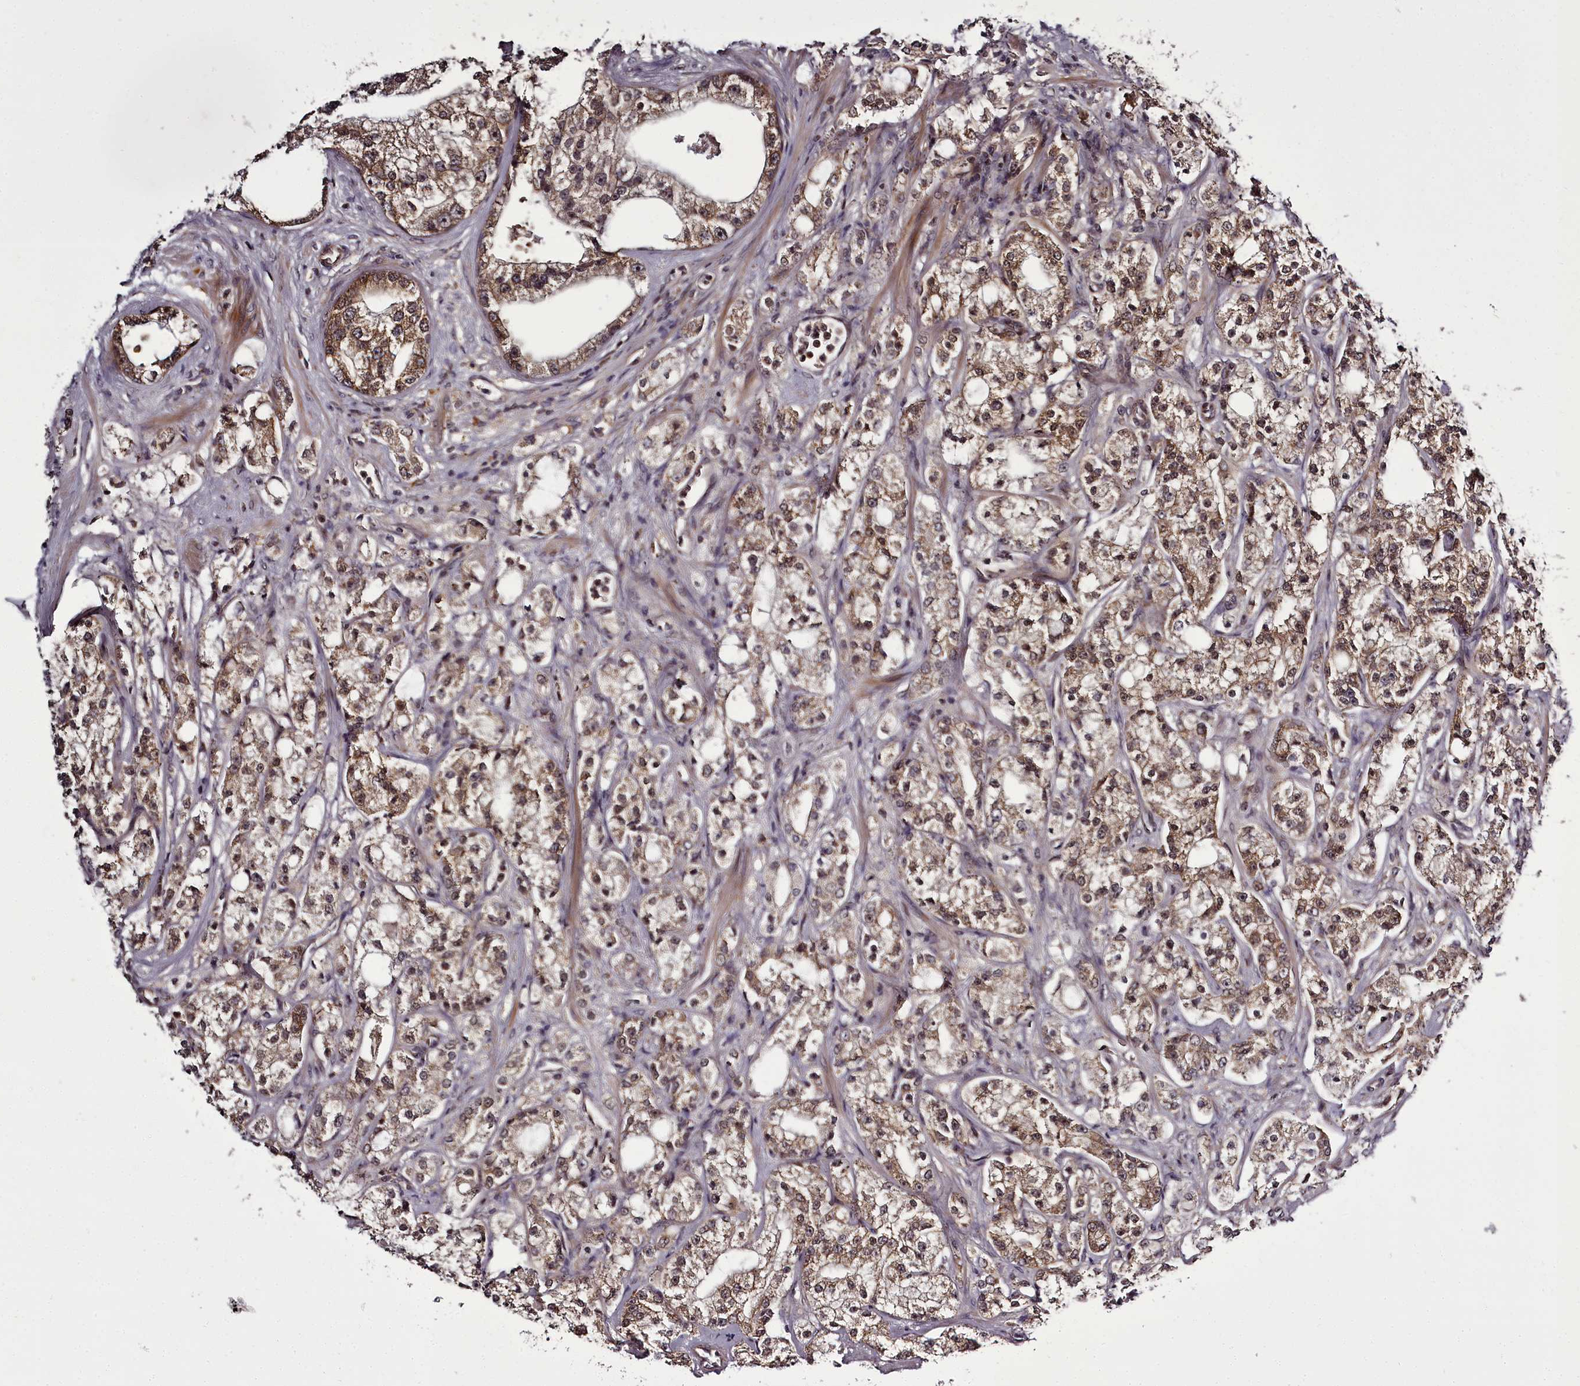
{"staining": {"intensity": "moderate", "quantity": ">75%", "location": "cytoplasmic/membranous,nuclear"}, "tissue": "prostate cancer", "cell_type": "Tumor cells", "image_type": "cancer", "snomed": [{"axis": "morphology", "description": "Adenocarcinoma, High grade"}, {"axis": "topography", "description": "Prostate"}], "caption": "Immunohistochemical staining of human high-grade adenocarcinoma (prostate) exhibits medium levels of moderate cytoplasmic/membranous and nuclear protein positivity in about >75% of tumor cells.", "gene": "PCBP2", "patient": {"sex": "male", "age": 64}}